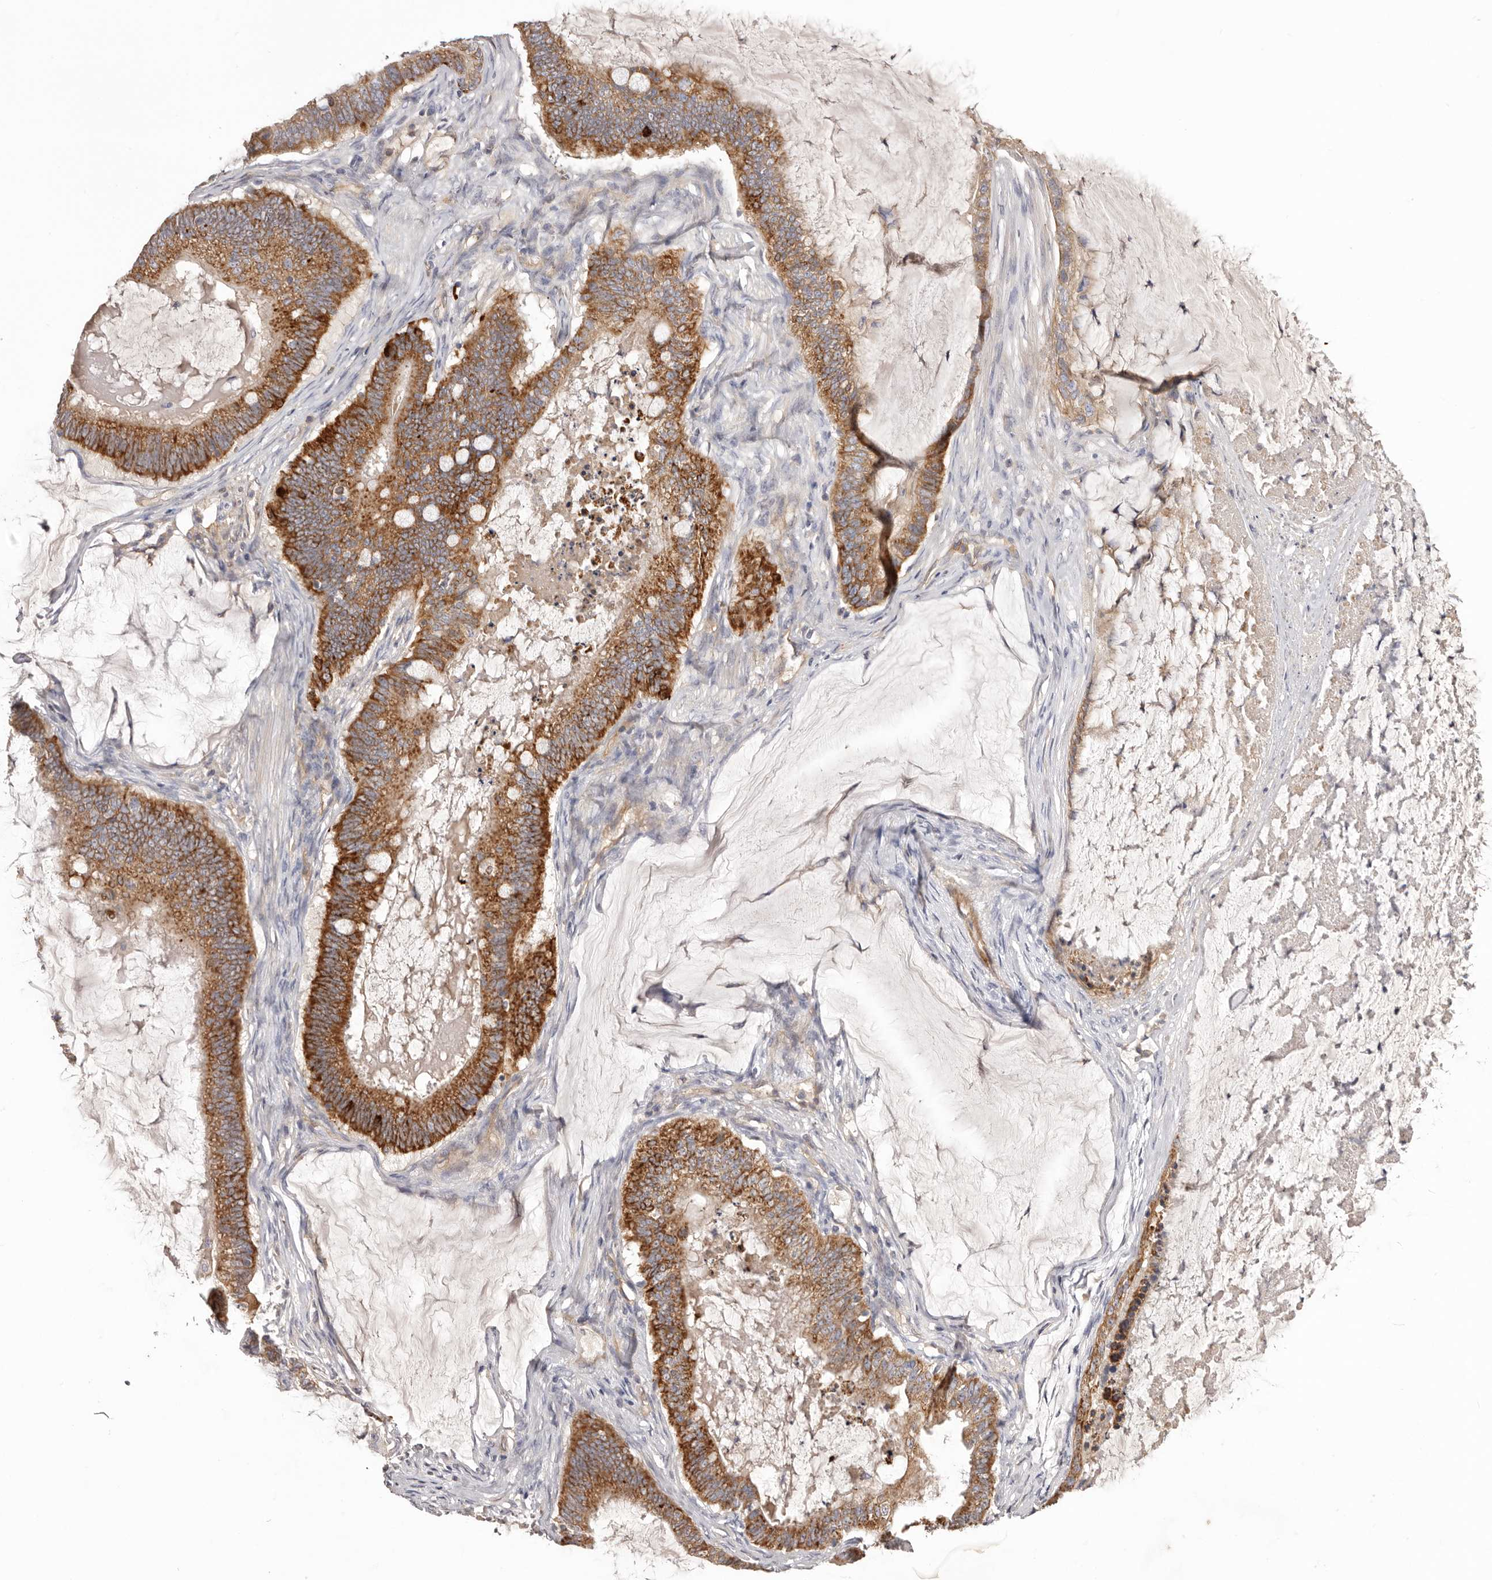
{"staining": {"intensity": "strong", "quantity": ">75%", "location": "cytoplasmic/membranous"}, "tissue": "ovarian cancer", "cell_type": "Tumor cells", "image_type": "cancer", "snomed": [{"axis": "morphology", "description": "Cystadenocarcinoma, mucinous, NOS"}, {"axis": "topography", "description": "Ovary"}], "caption": "IHC micrograph of ovarian cancer stained for a protein (brown), which reveals high levels of strong cytoplasmic/membranous positivity in approximately >75% of tumor cells.", "gene": "DMRT2", "patient": {"sex": "female", "age": 61}}